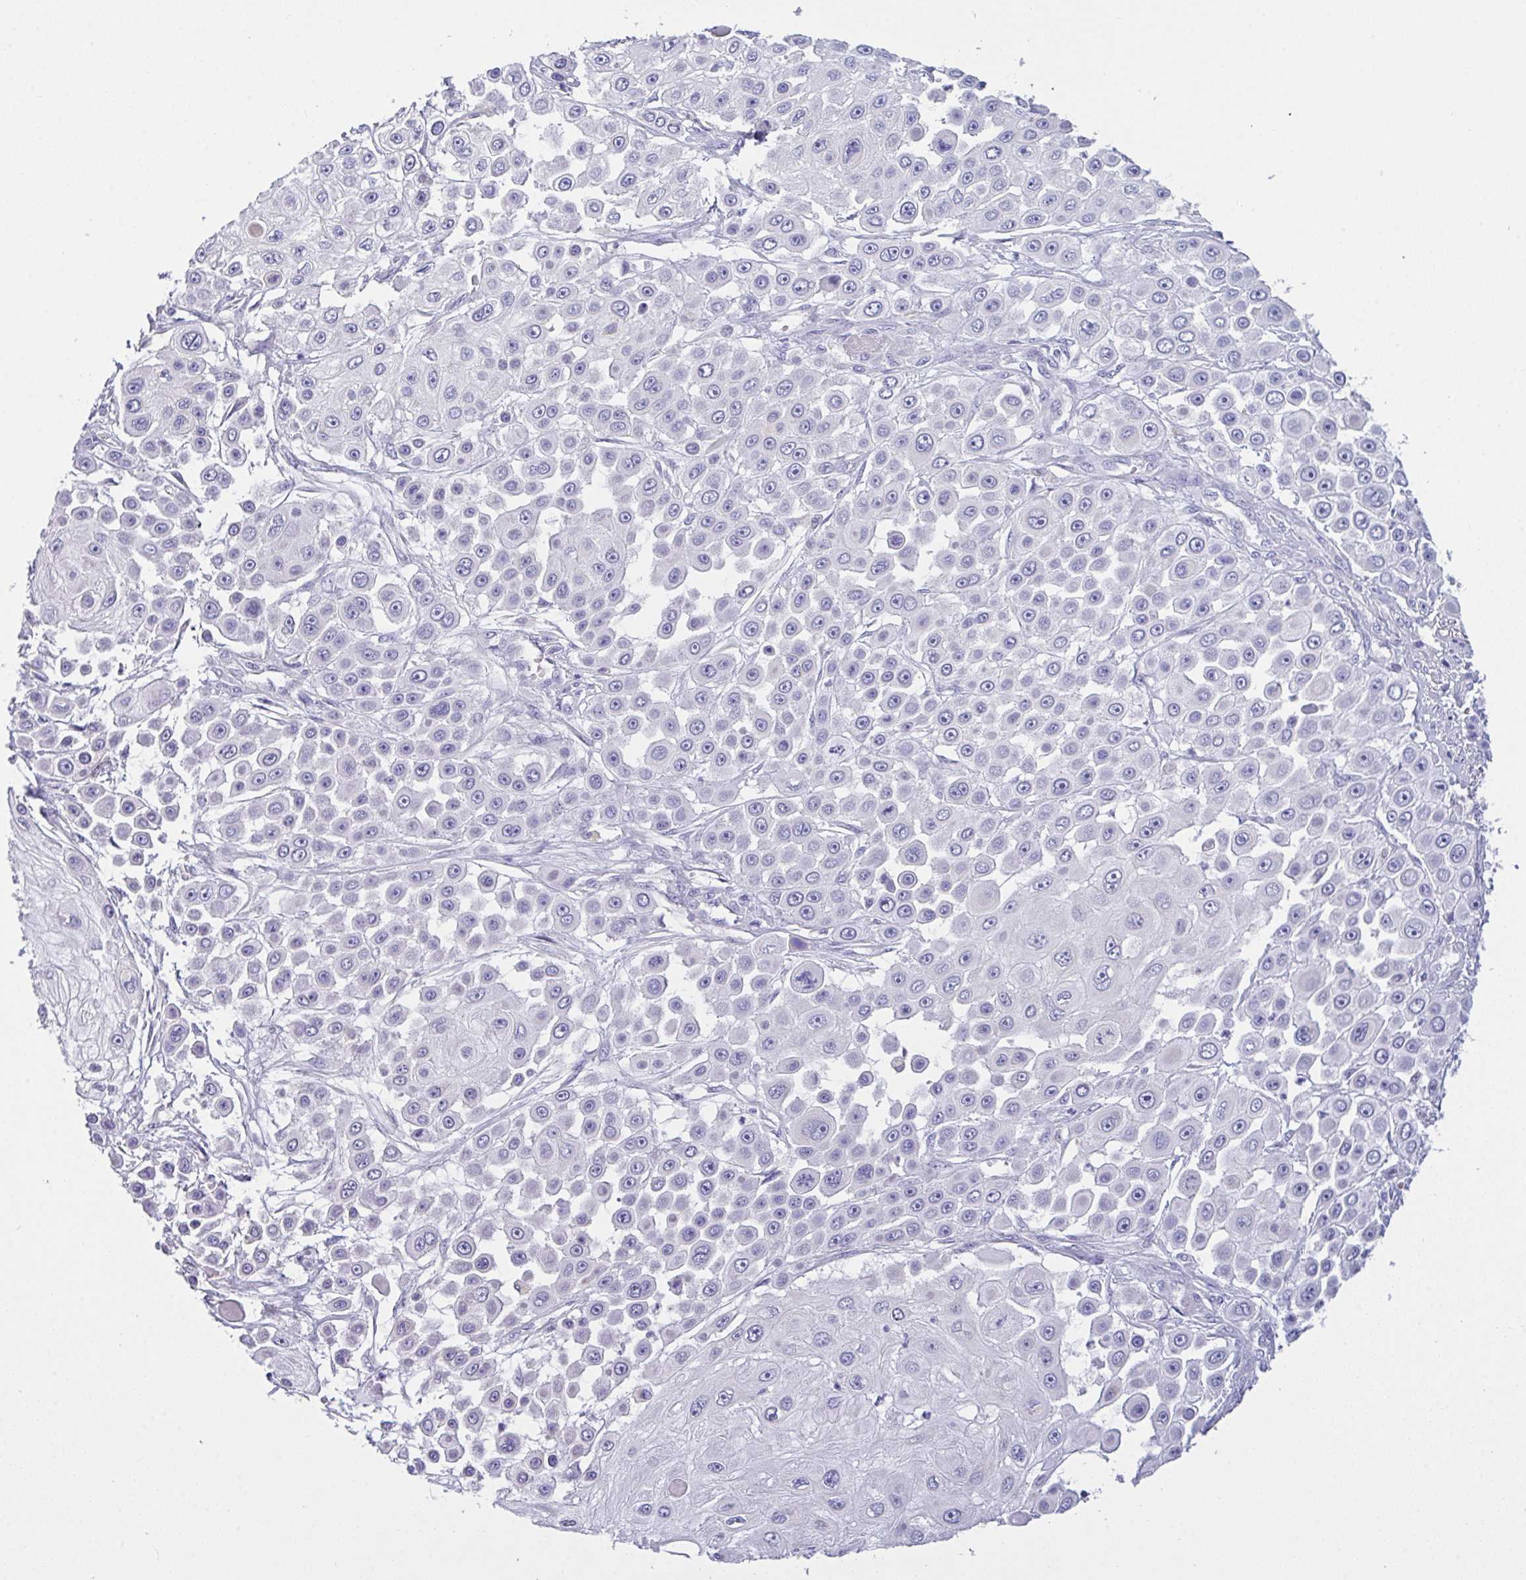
{"staining": {"intensity": "negative", "quantity": "none", "location": "none"}, "tissue": "skin cancer", "cell_type": "Tumor cells", "image_type": "cancer", "snomed": [{"axis": "morphology", "description": "Squamous cell carcinoma, NOS"}, {"axis": "topography", "description": "Skin"}], "caption": "Immunohistochemical staining of squamous cell carcinoma (skin) shows no significant positivity in tumor cells. (DAB IHC, high magnification).", "gene": "CA10", "patient": {"sex": "male", "age": 67}}